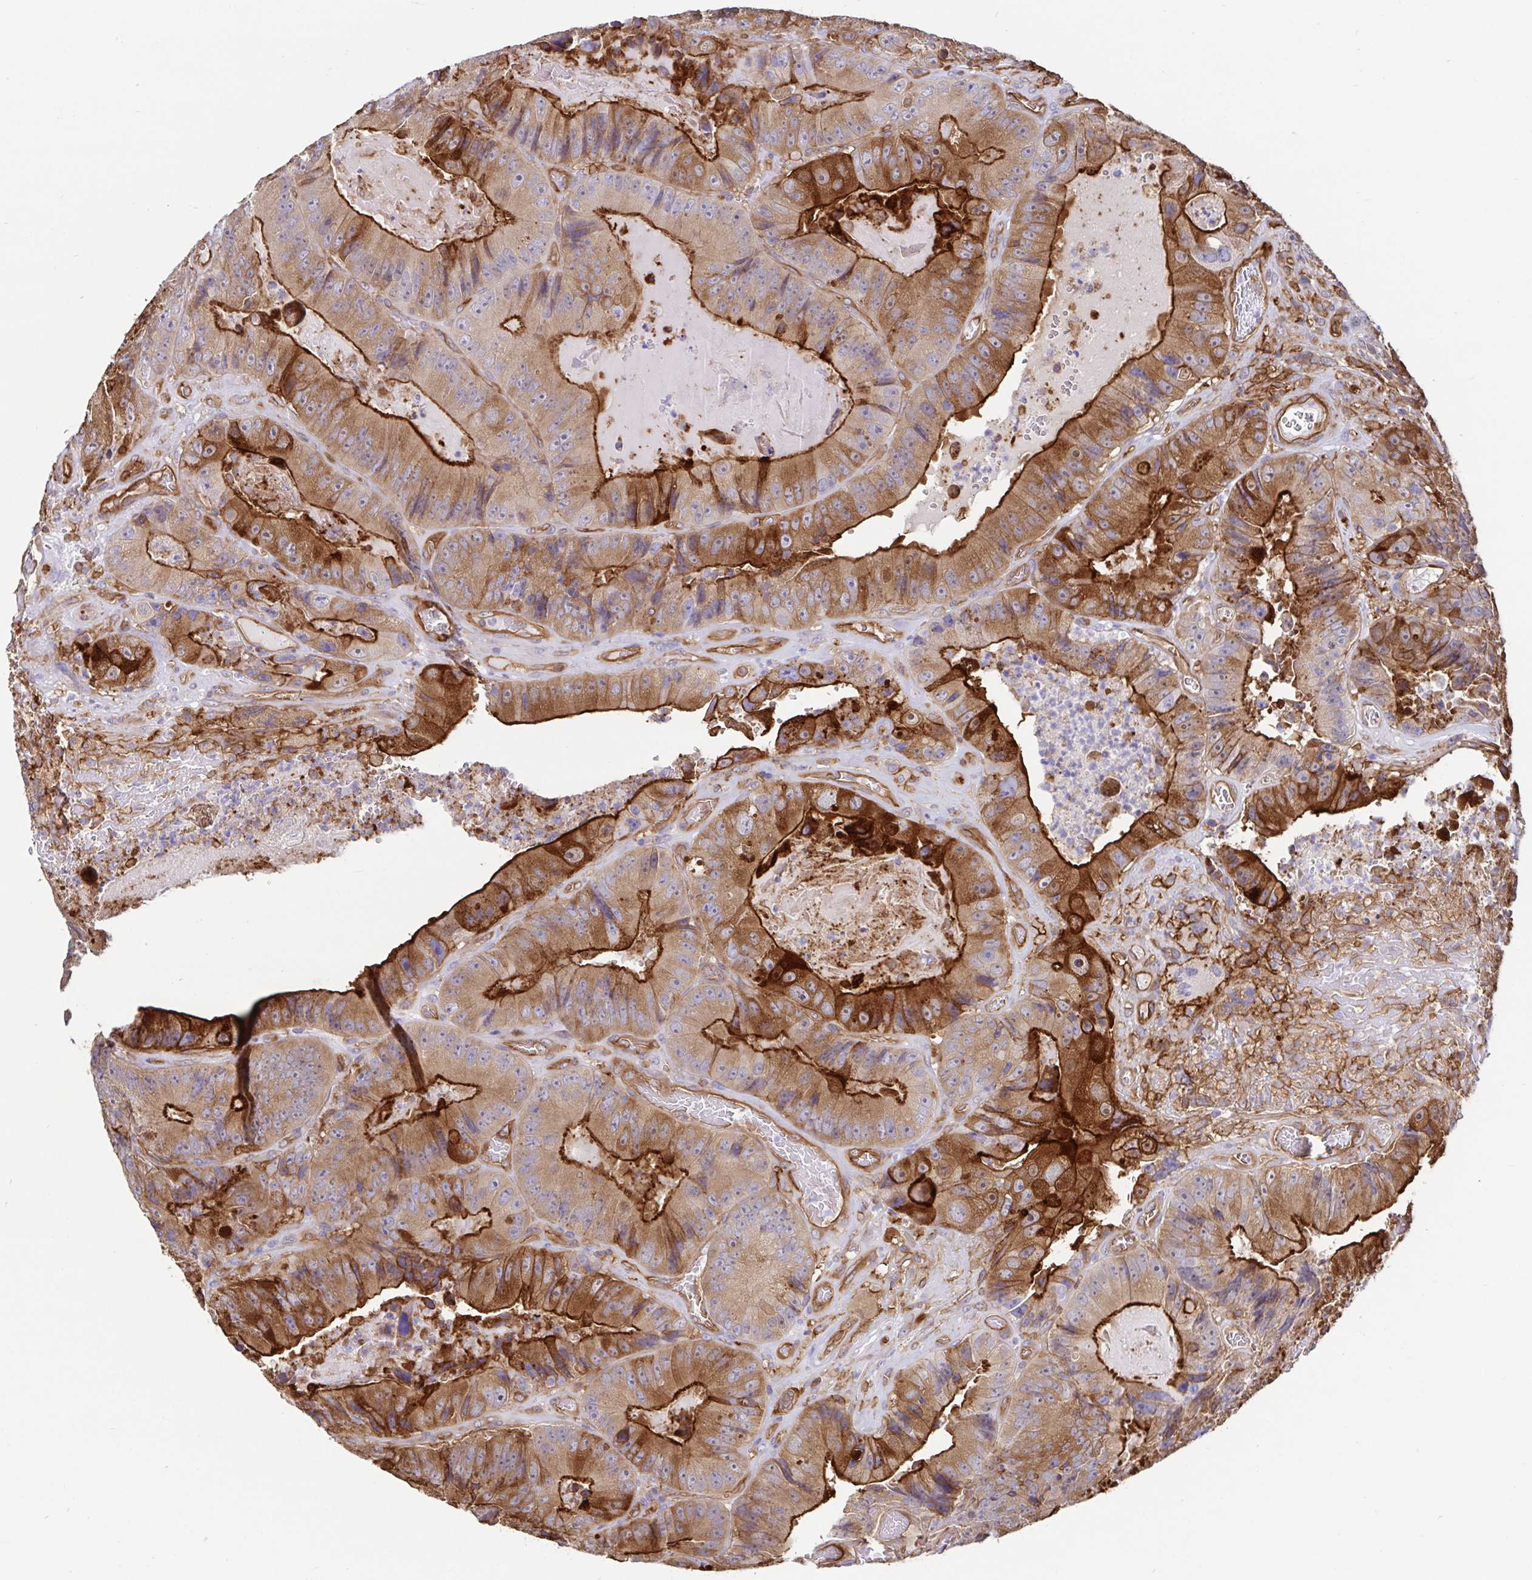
{"staining": {"intensity": "strong", "quantity": "25%-75%", "location": "cytoplasmic/membranous"}, "tissue": "colorectal cancer", "cell_type": "Tumor cells", "image_type": "cancer", "snomed": [{"axis": "morphology", "description": "Adenocarcinoma, NOS"}, {"axis": "topography", "description": "Colon"}], "caption": "Strong cytoplasmic/membranous staining is identified in approximately 25%-75% of tumor cells in colorectal adenocarcinoma. Ihc stains the protein of interest in brown and the nuclei are stained blue.", "gene": "ANXA2", "patient": {"sex": "female", "age": 86}}